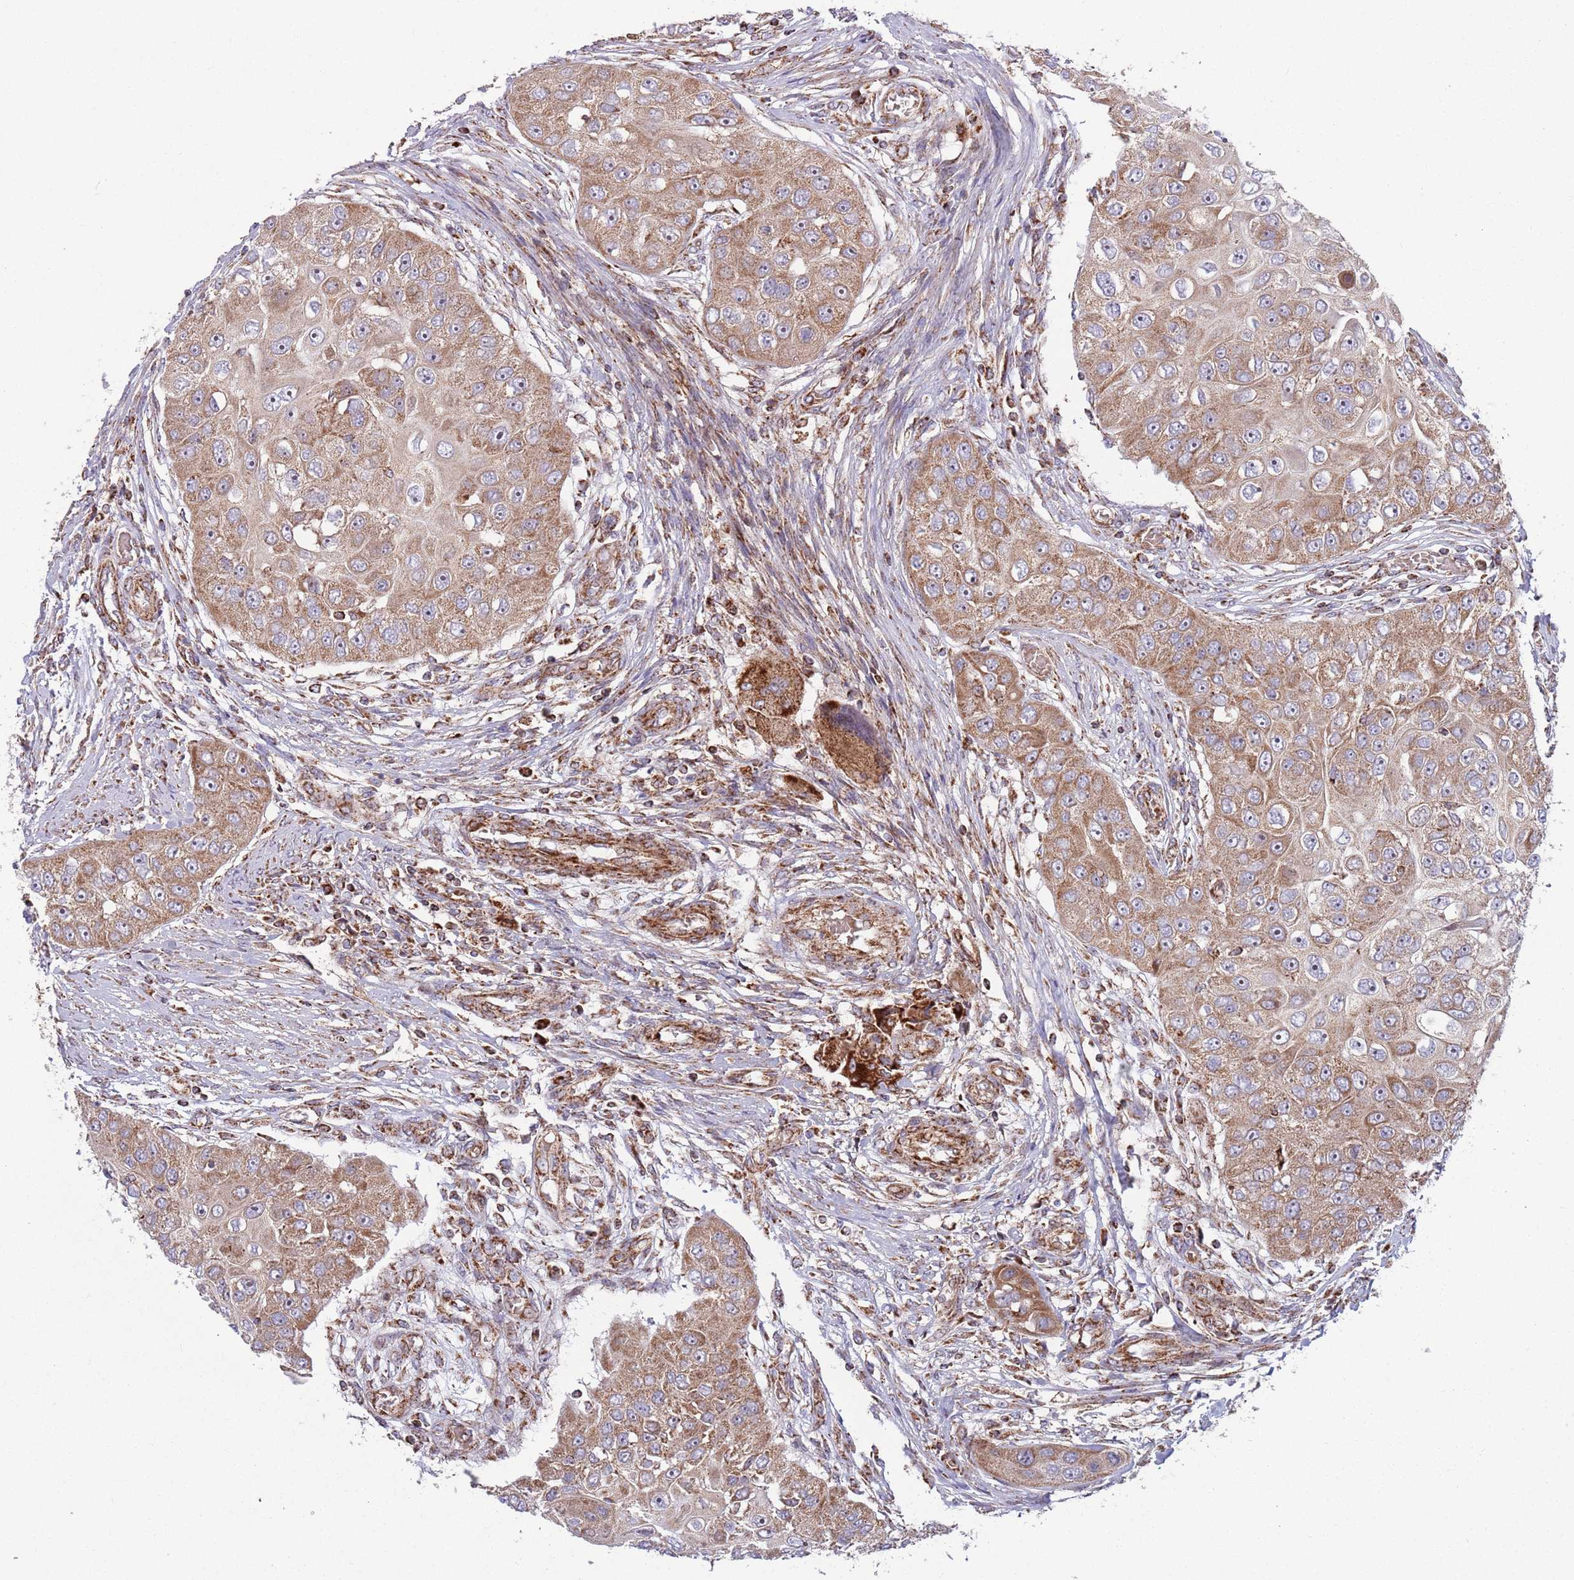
{"staining": {"intensity": "moderate", "quantity": ">75%", "location": "cytoplasmic/membranous"}, "tissue": "head and neck cancer", "cell_type": "Tumor cells", "image_type": "cancer", "snomed": [{"axis": "morphology", "description": "Normal tissue, NOS"}, {"axis": "morphology", "description": "Squamous cell carcinoma, NOS"}, {"axis": "topography", "description": "Skeletal muscle"}, {"axis": "topography", "description": "Head-Neck"}], "caption": "Moderate cytoplasmic/membranous staining is identified in about >75% of tumor cells in squamous cell carcinoma (head and neck).", "gene": "ATP5PD", "patient": {"sex": "male", "age": 51}}